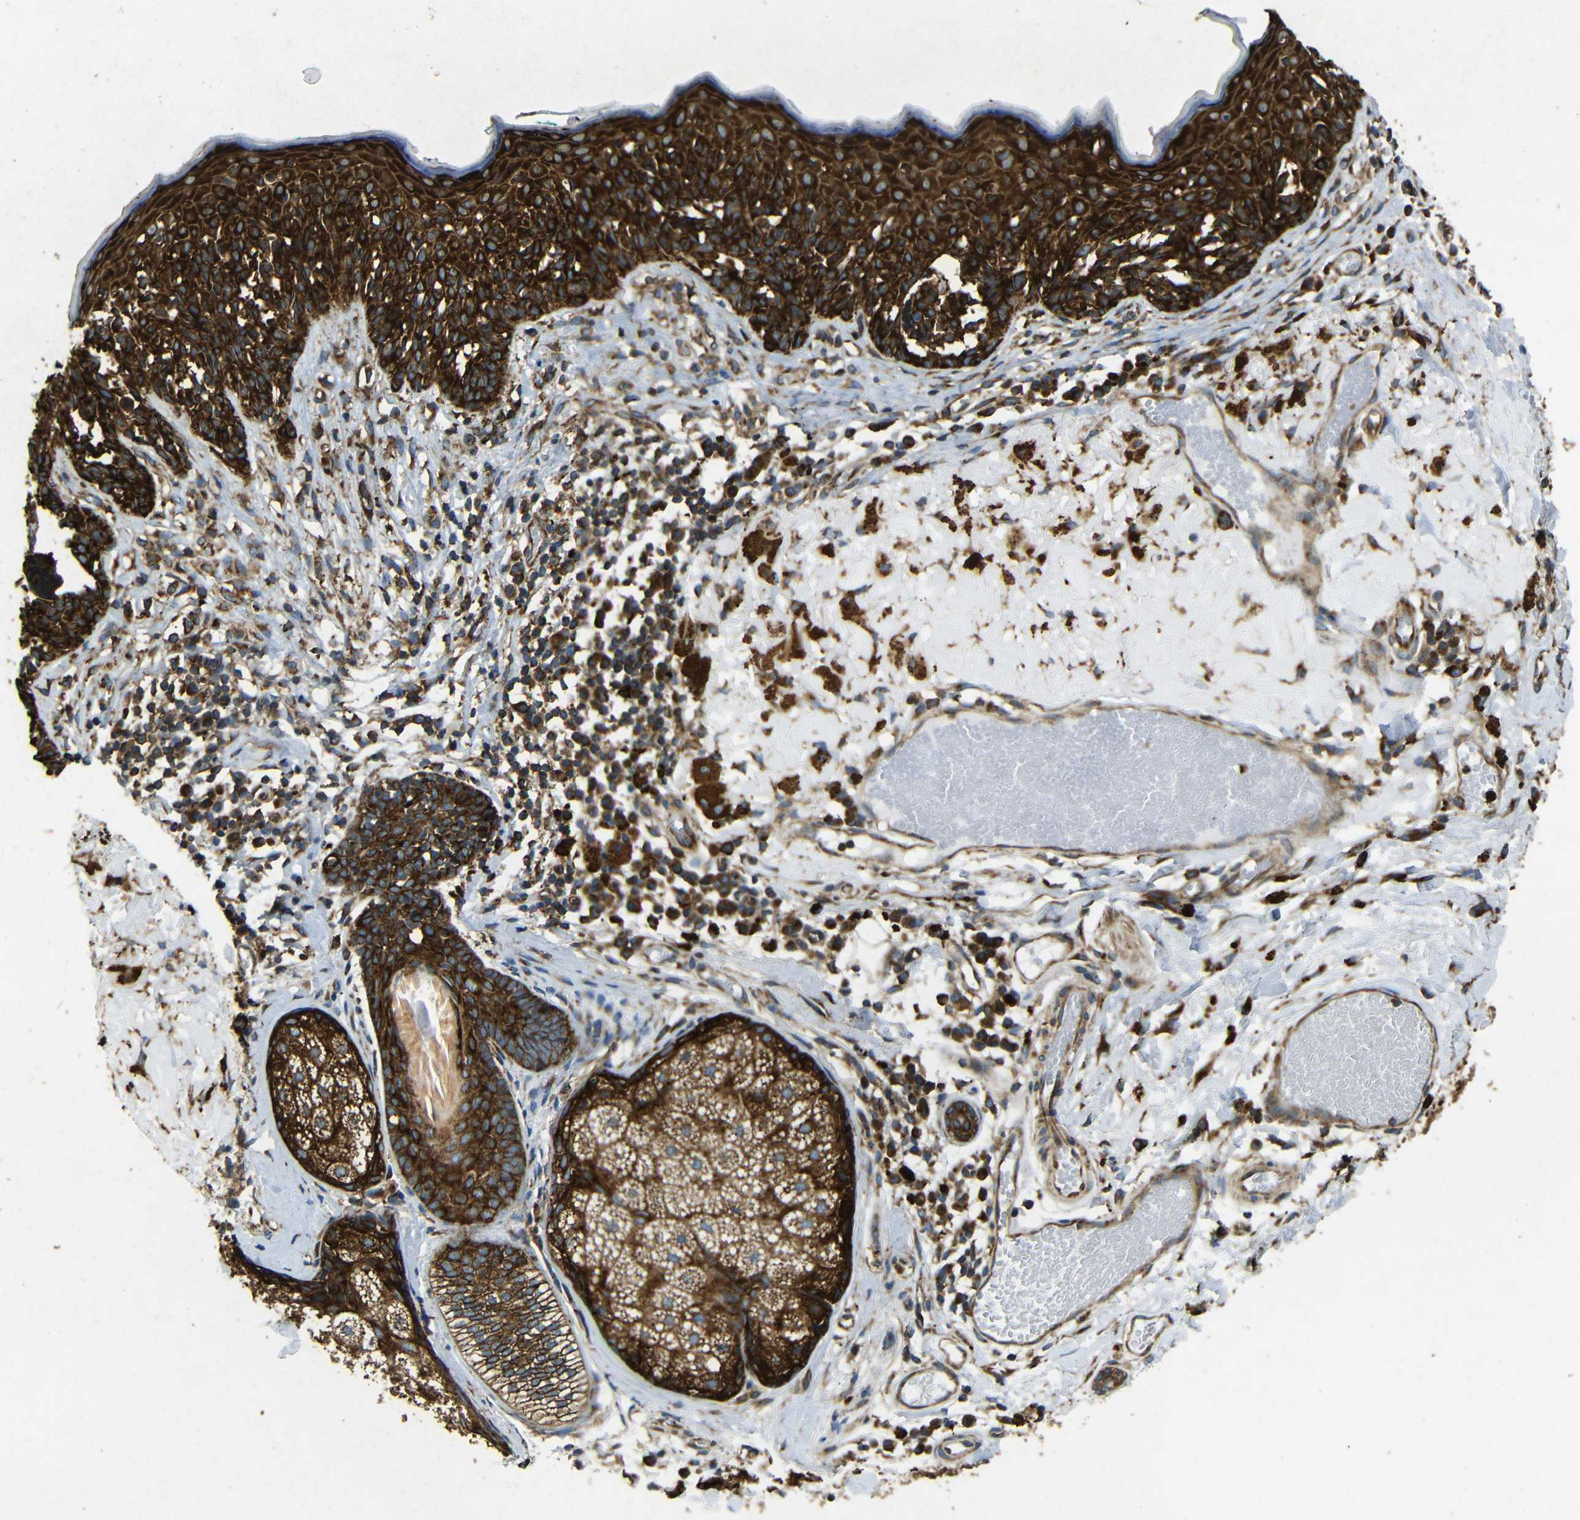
{"staining": {"intensity": "strong", "quantity": ">75%", "location": "cytoplasmic/membranous"}, "tissue": "melanoma", "cell_type": "Tumor cells", "image_type": "cancer", "snomed": [{"axis": "morphology", "description": "Malignant melanoma in situ"}, {"axis": "morphology", "description": "Malignant melanoma, NOS"}, {"axis": "topography", "description": "Skin"}], "caption": "Malignant melanoma stained with a protein marker exhibits strong staining in tumor cells.", "gene": "BTF3", "patient": {"sex": "female", "age": 88}}